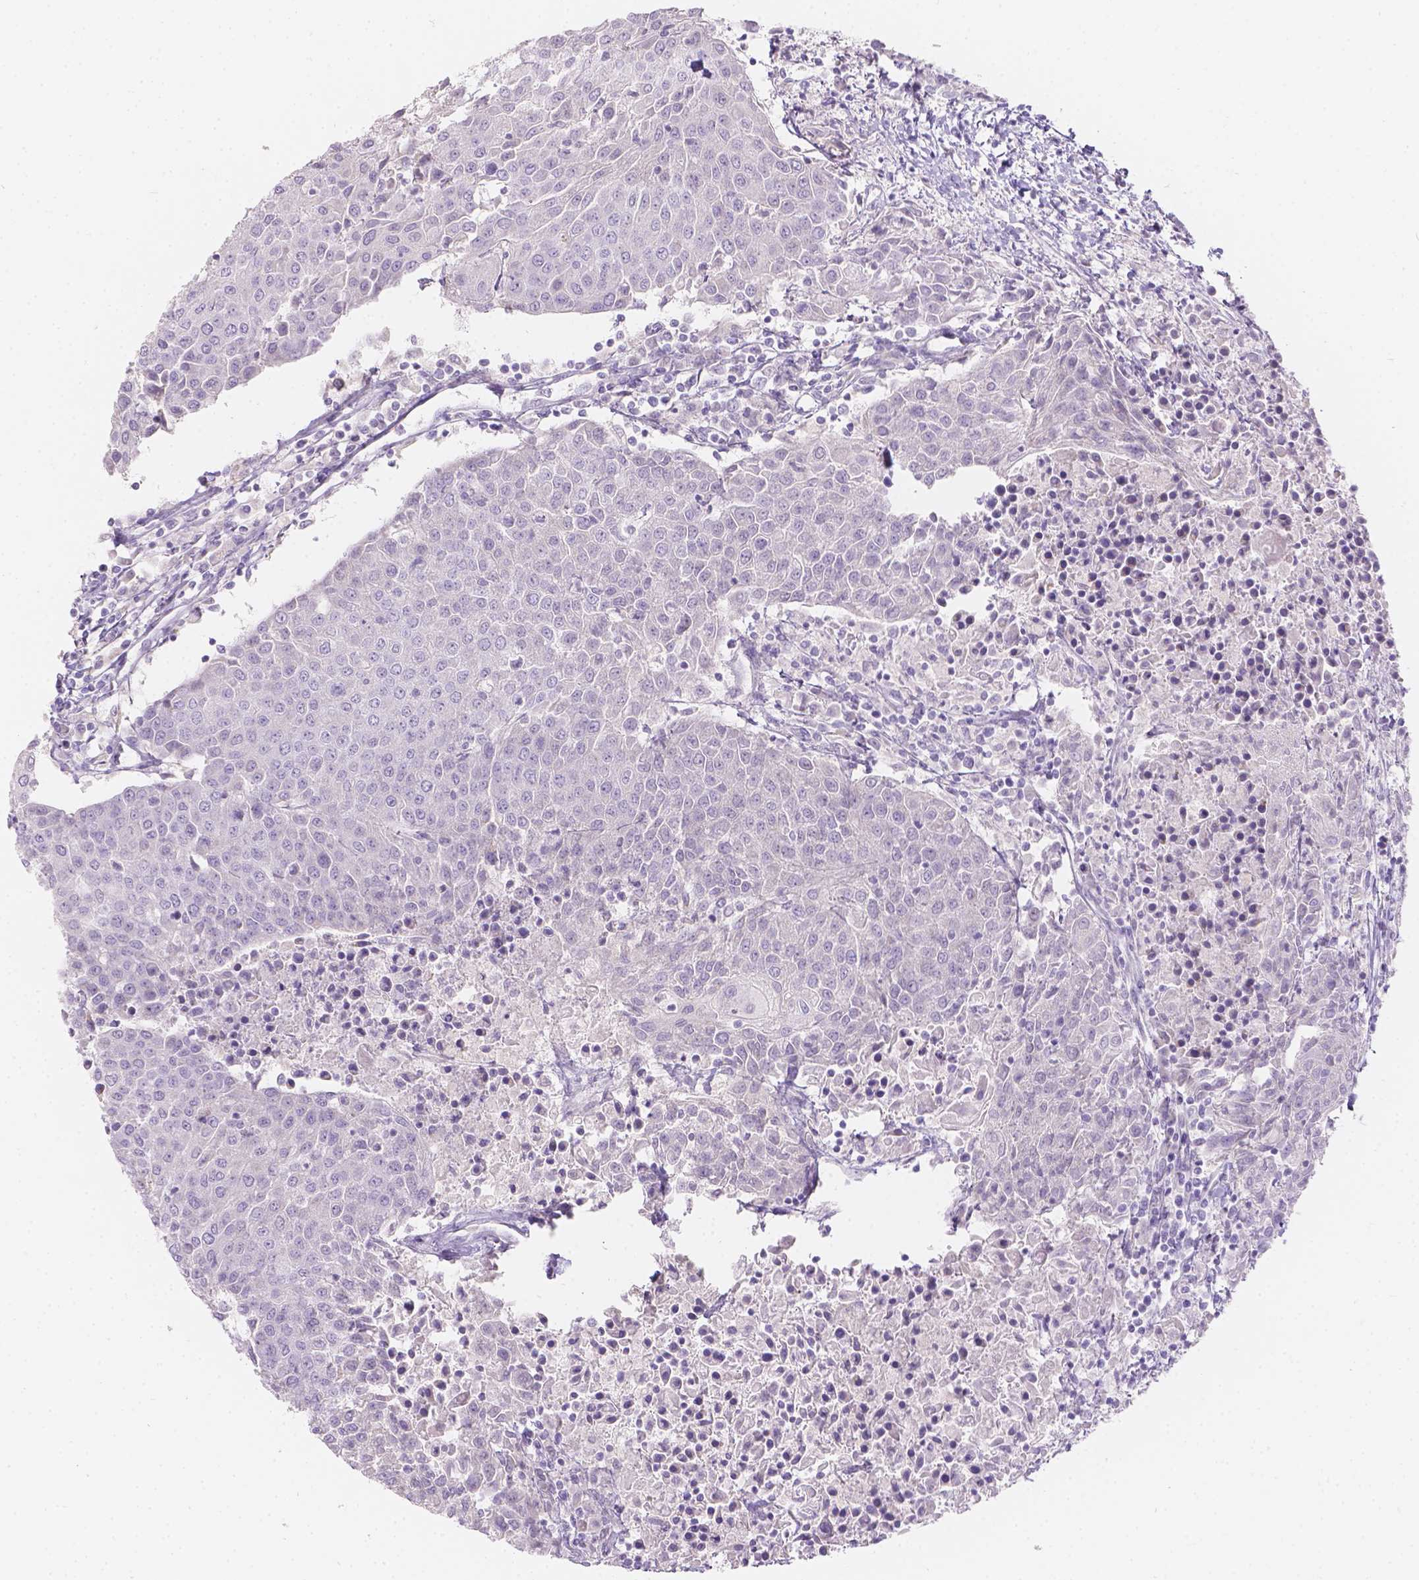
{"staining": {"intensity": "negative", "quantity": "none", "location": "none"}, "tissue": "urothelial cancer", "cell_type": "Tumor cells", "image_type": "cancer", "snomed": [{"axis": "morphology", "description": "Urothelial carcinoma, High grade"}, {"axis": "topography", "description": "Urinary bladder"}], "caption": "This is a histopathology image of immunohistochemistry (IHC) staining of urothelial cancer, which shows no staining in tumor cells.", "gene": "HTN3", "patient": {"sex": "female", "age": 85}}